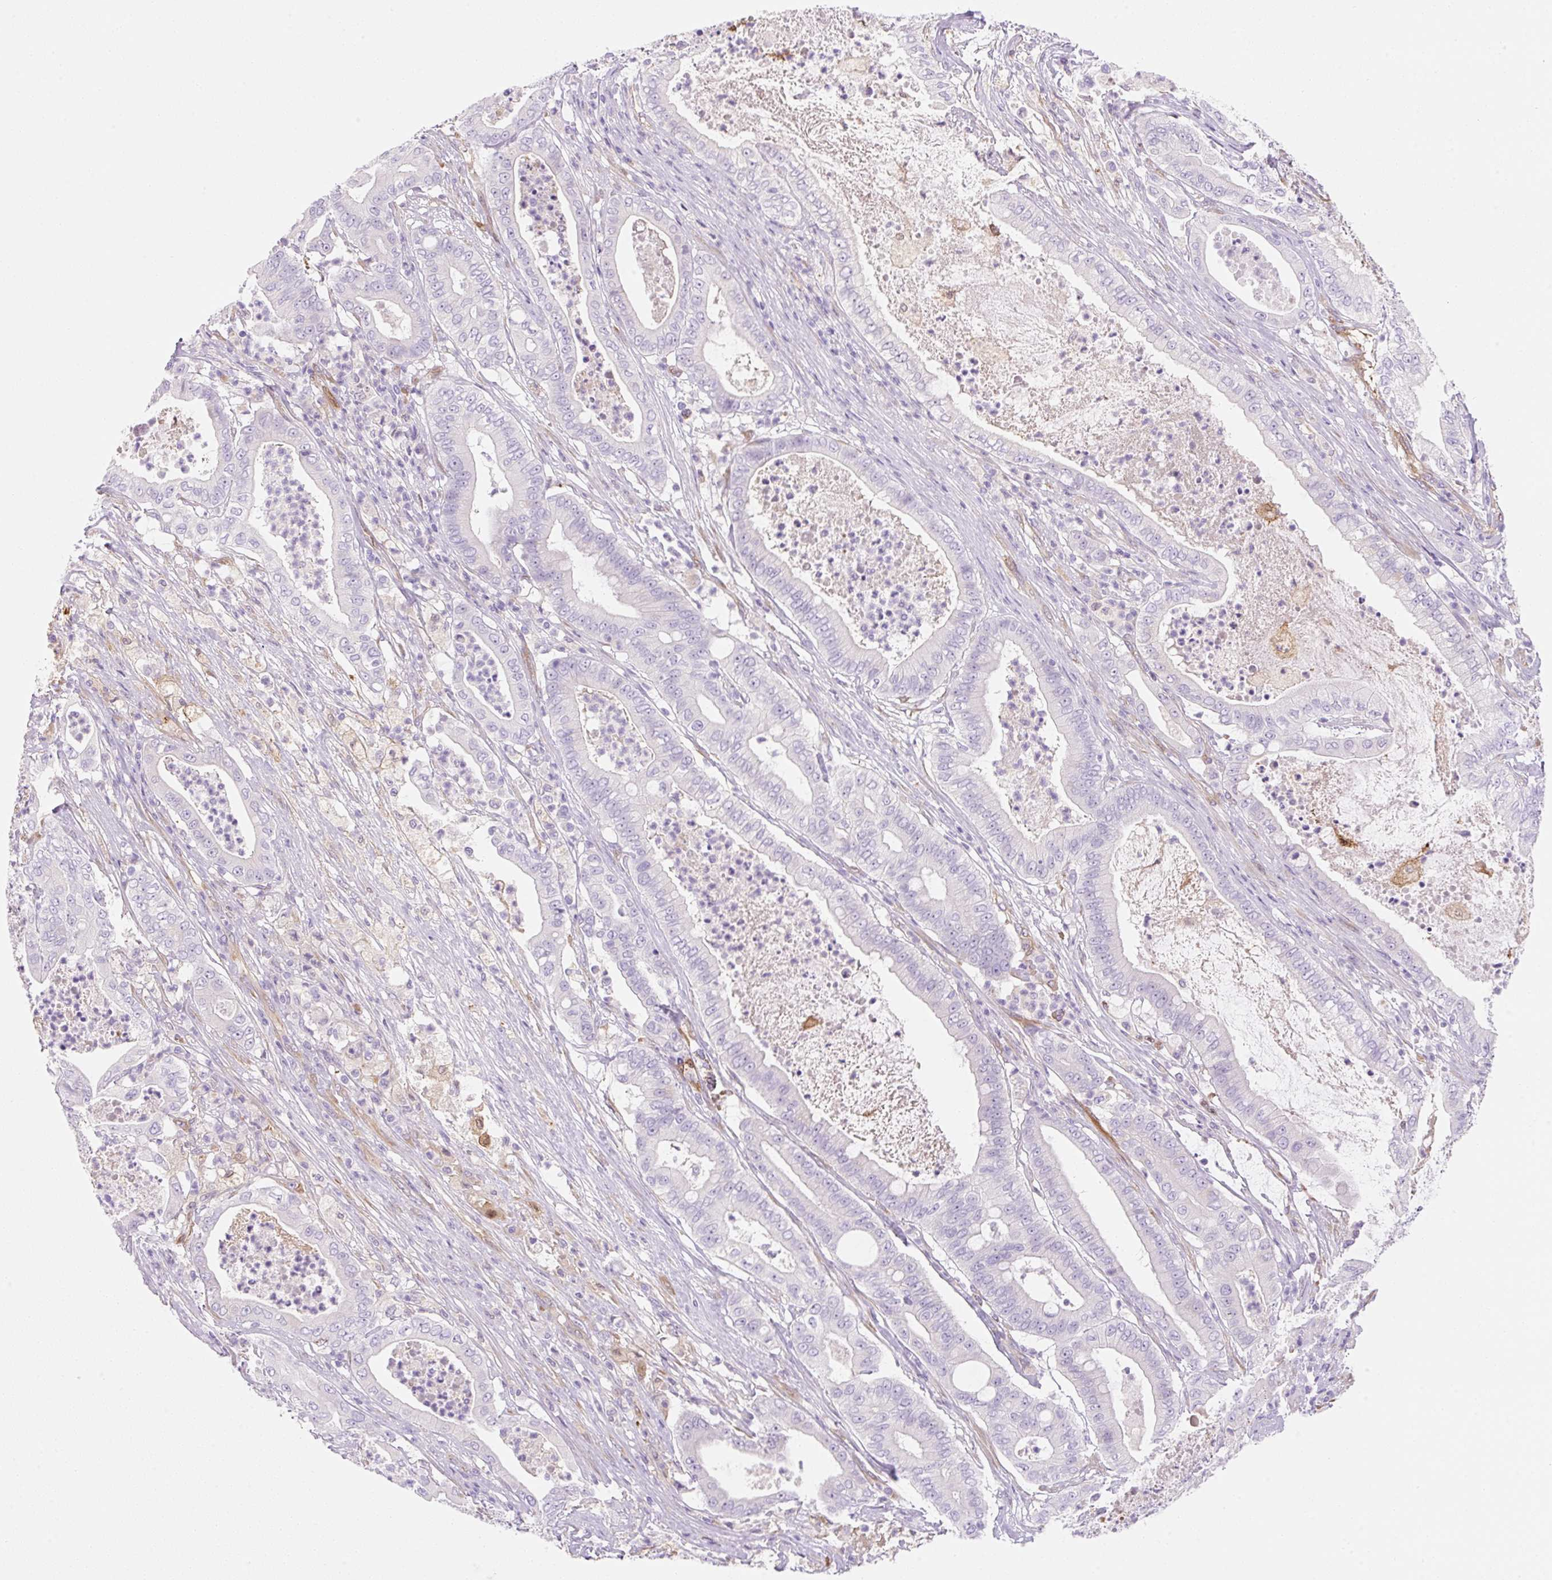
{"staining": {"intensity": "negative", "quantity": "none", "location": "none"}, "tissue": "pancreatic cancer", "cell_type": "Tumor cells", "image_type": "cancer", "snomed": [{"axis": "morphology", "description": "Adenocarcinoma, NOS"}, {"axis": "topography", "description": "Pancreas"}], "caption": "IHC of human pancreatic cancer shows no positivity in tumor cells. (DAB (3,3'-diaminobenzidine) IHC, high magnification).", "gene": "FABP5", "patient": {"sex": "male", "age": 71}}